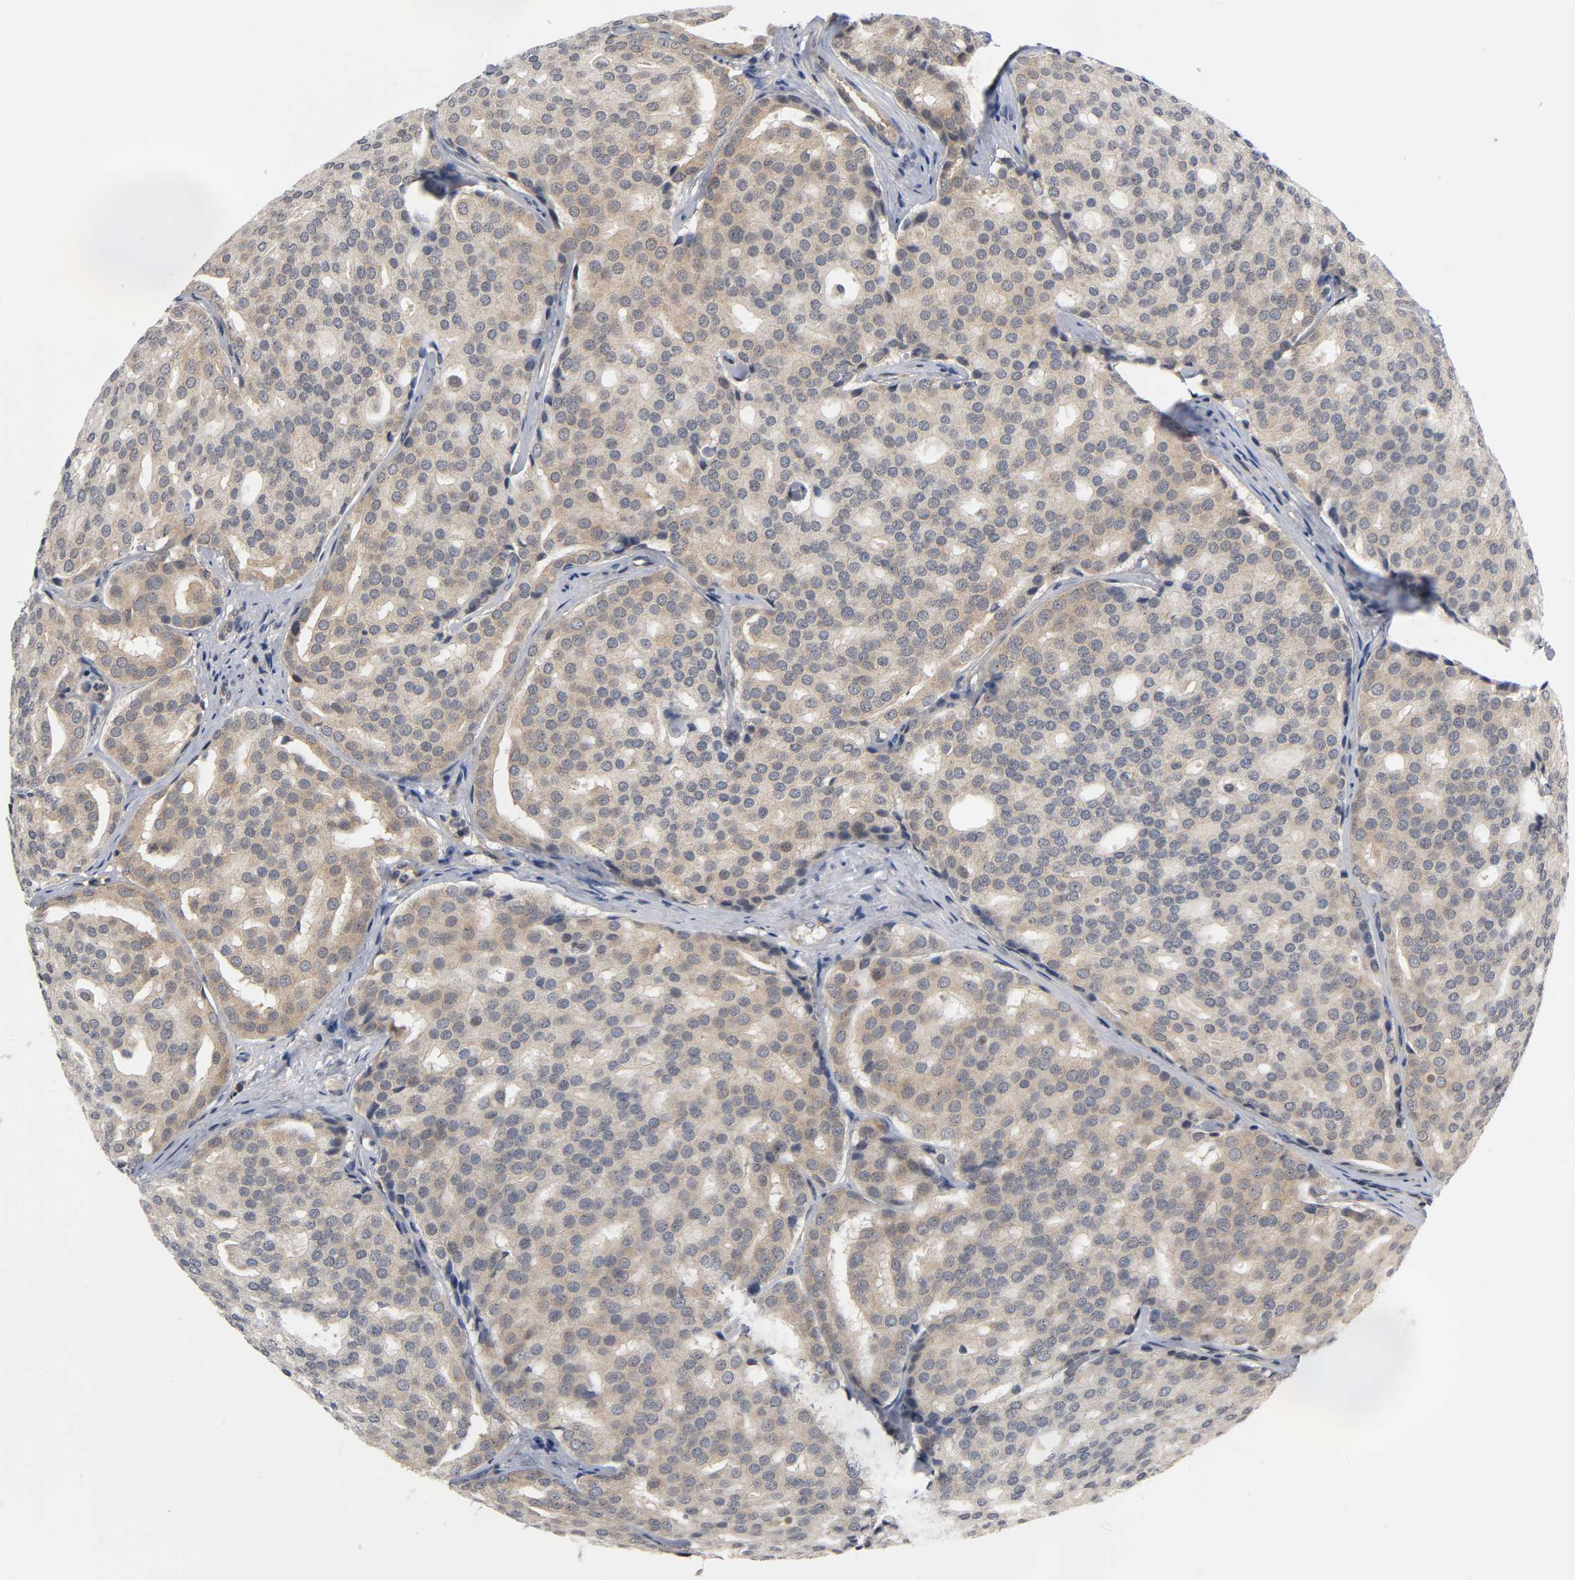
{"staining": {"intensity": "weak", "quantity": ">75%", "location": "cytoplasmic/membranous"}, "tissue": "prostate cancer", "cell_type": "Tumor cells", "image_type": "cancer", "snomed": [{"axis": "morphology", "description": "Adenocarcinoma, High grade"}, {"axis": "topography", "description": "Prostate"}], "caption": "This photomicrograph displays prostate cancer stained with IHC to label a protein in brown. The cytoplasmic/membranous of tumor cells show weak positivity for the protein. Nuclei are counter-stained blue.", "gene": "MAPK8", "patient": {"sex": "male", "age": 64}}